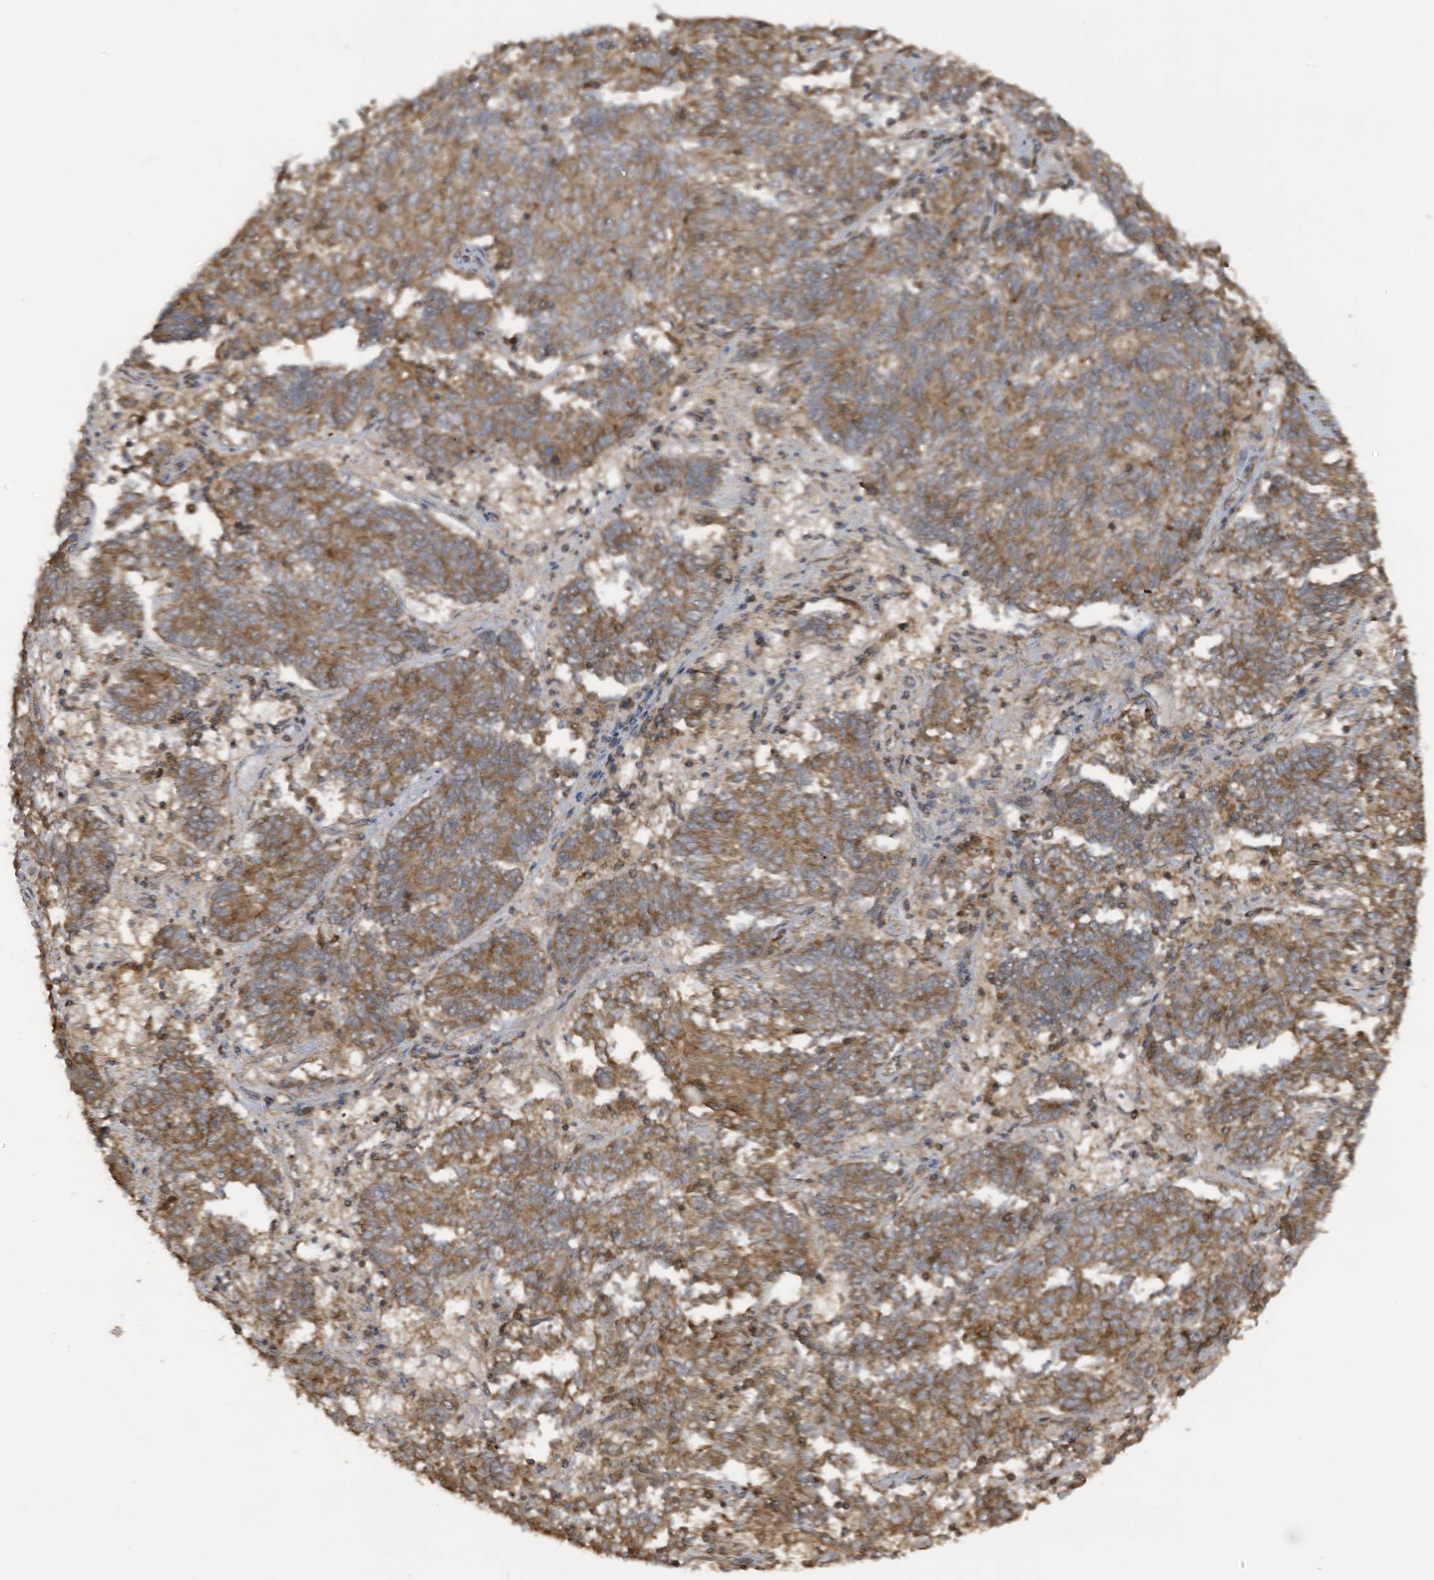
{"staining": {"intensity": "moderate", "quantity": ">75%", "location": "cytoplasmic/membranous"}, "tissue": "endometrial cancer", "cell_type": "Tumor cells", "image_type": "cancer", "snomed": [{"axis": "morphology", "description": "Adenocarcinoma, NOS"}, {"axis": "topography", "description": "Endometrium"}], "caption": "Moderate cytoplasmic/membranous positivity is identified in about >75% of tumor cells in endometrial cancer.", "gene": "COX10", "patient": {"sex": "female", "age": 80}}